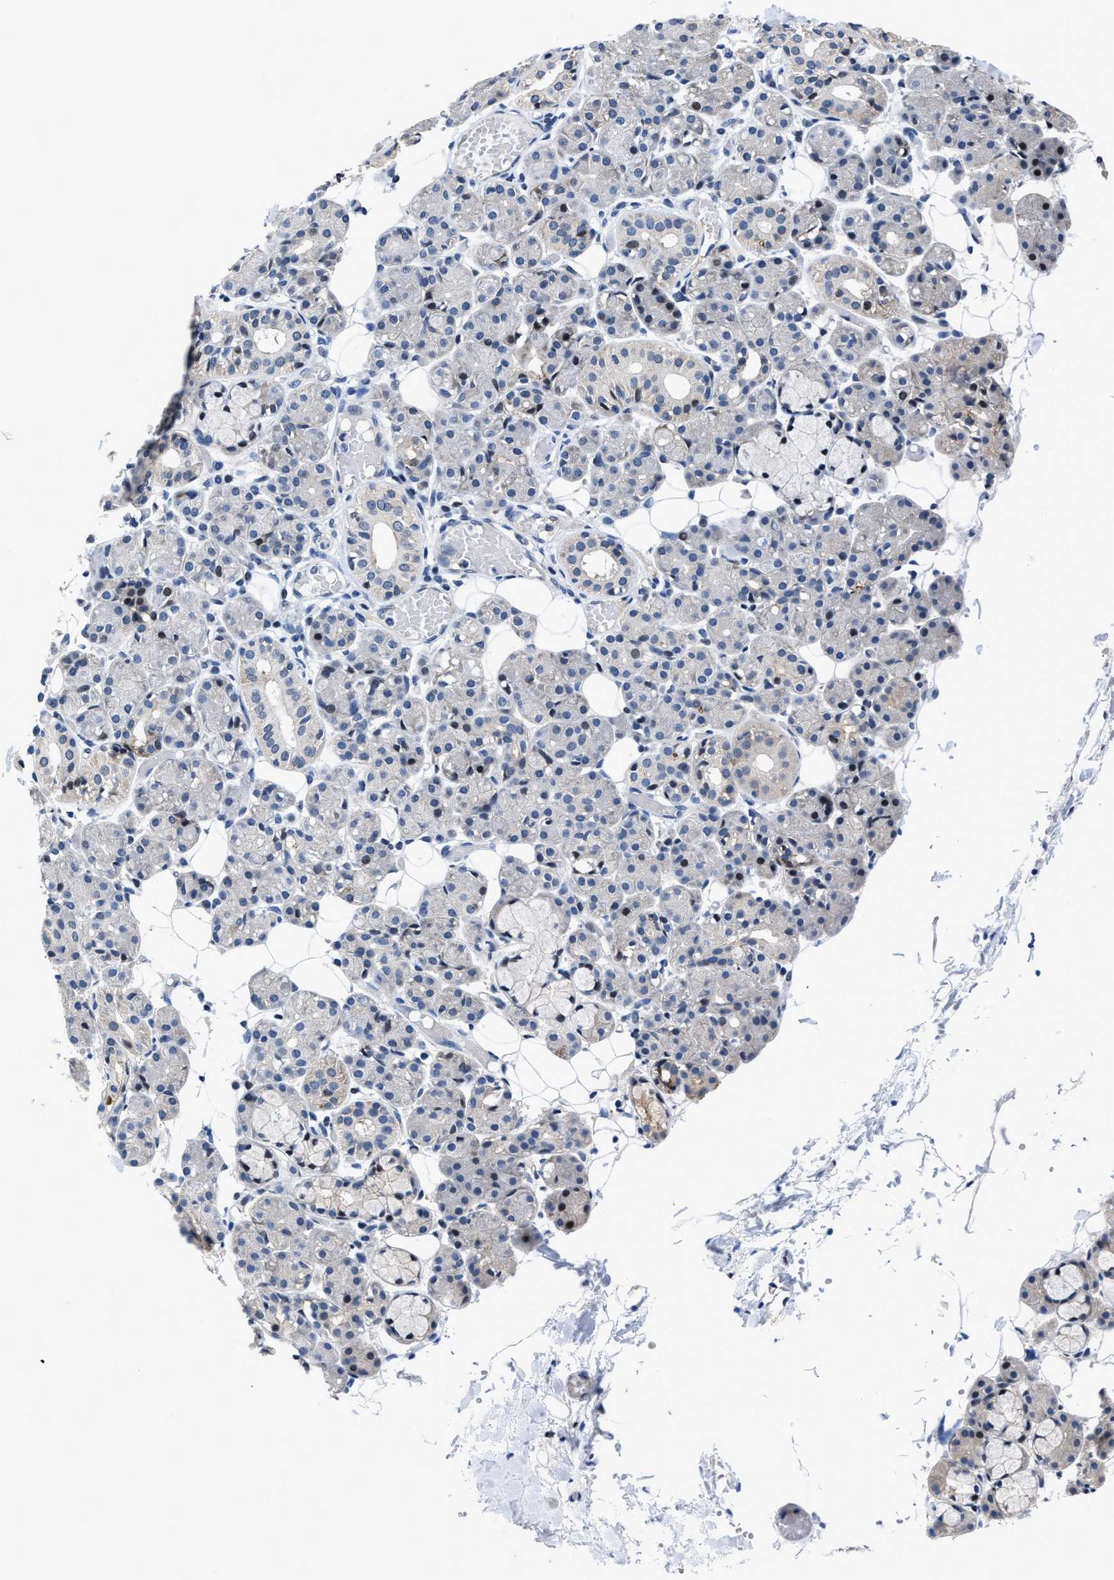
{"staining": {"intensity": "negative", "quantity": "none", "location": "none"}, "tissue": "salivary gland", "cell_type": "Glandular cells", "image_type": "normal", "snomed": [{"axis": "morphology", "description": "Normal tissue, NOS"}, {"axis": "topography", "description": "Salivary gland"}], "caption": "Immunohistochemical staining of unremarkable salivary gland demonstrates no significant expression in glandular cells.", "gene": "MARCKSL1", "patient": {"sex": "male", "age": 63}}